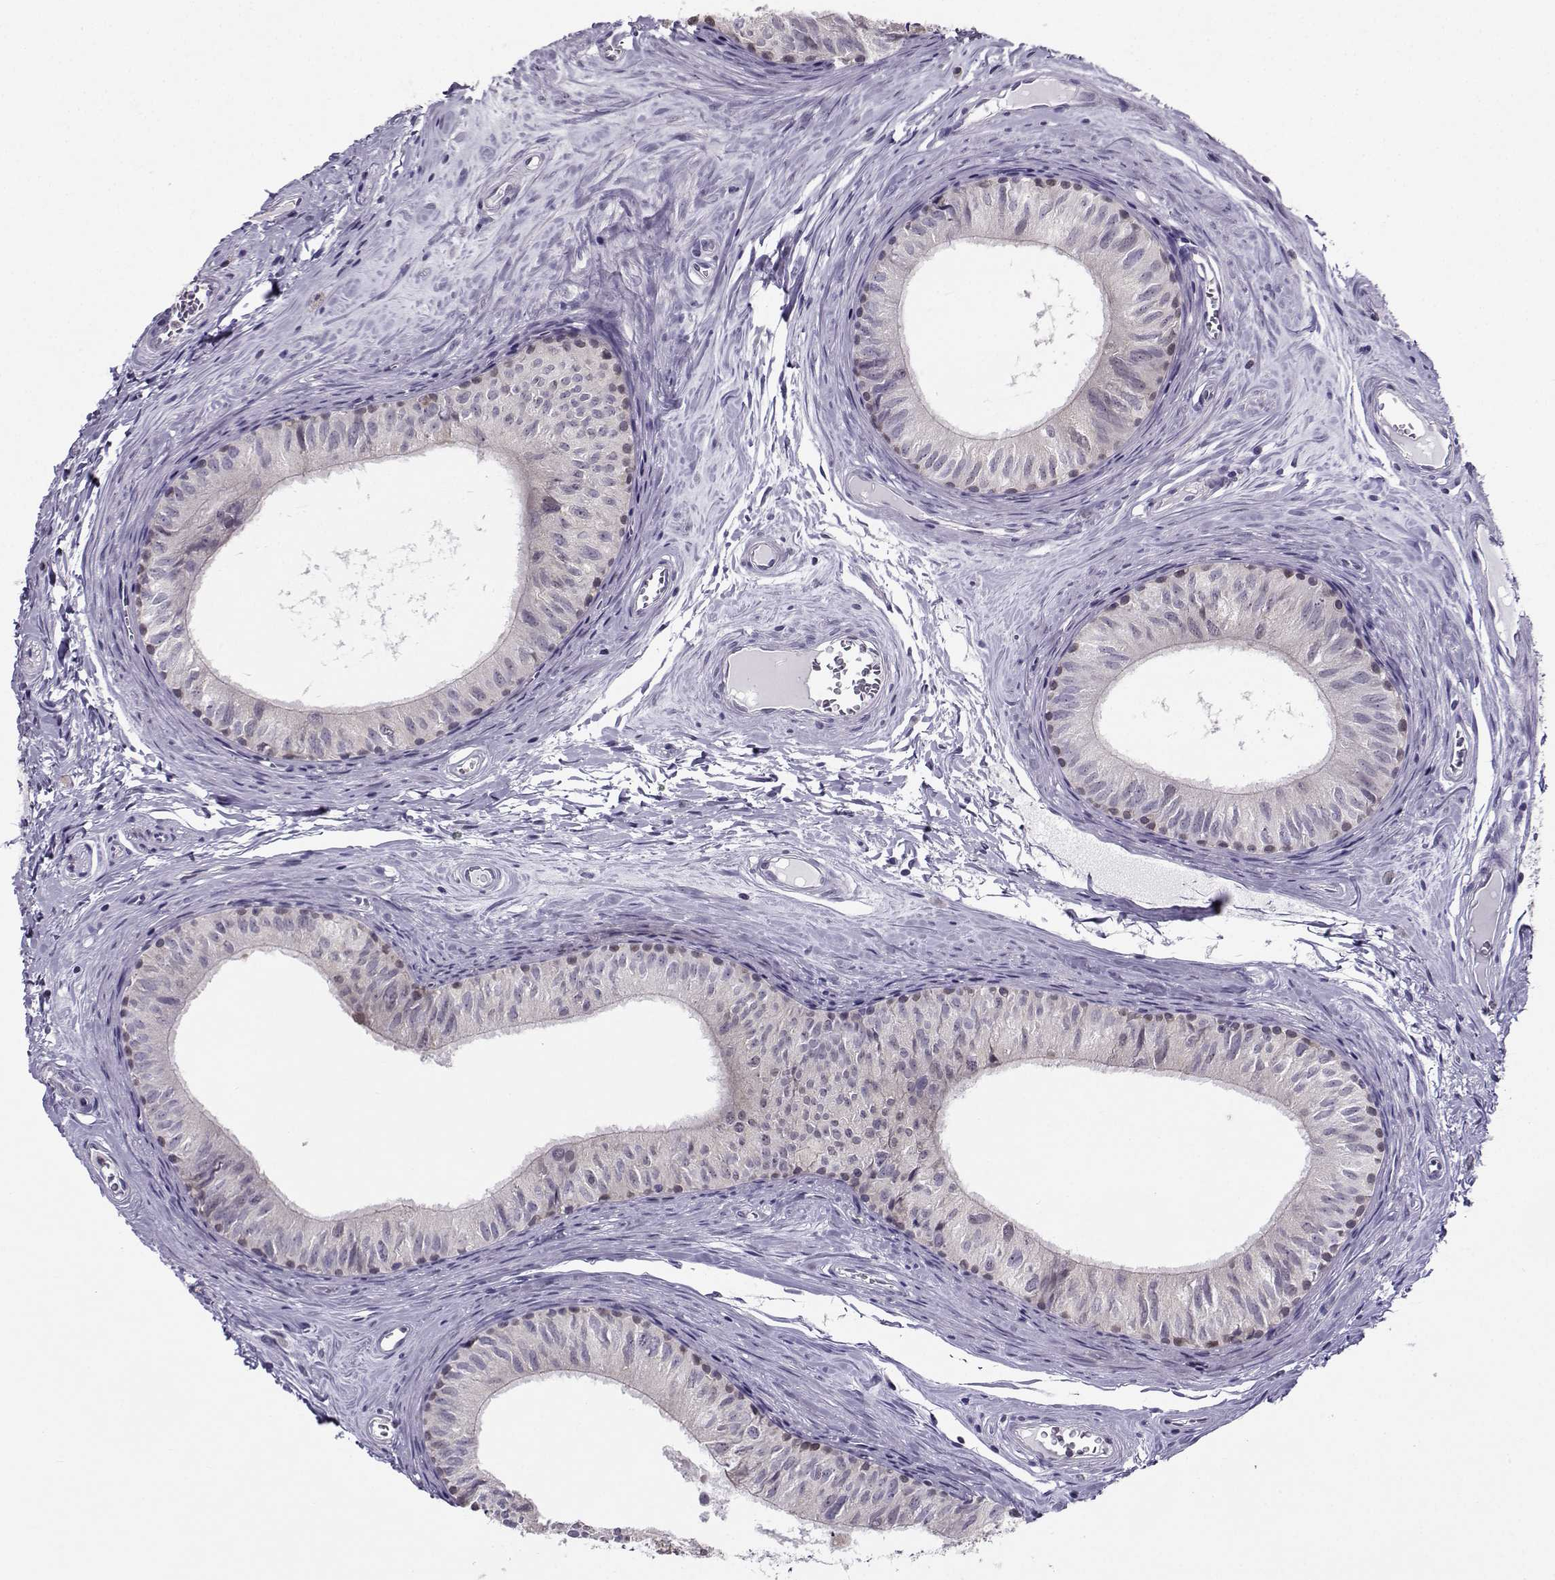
{"staining": {"intensity": "negative", "quantity": "none", "location": "none"}, "tissue": "epididymis", "cell_type": "Glandular cells", "image_type": "normal", "snomed": [{"axis": "morphology", "description": "Normal tissue, NOS"}, {"axis": "topography", "description": "Epididymis"}], "caption": "Image shows no significant protein expression in glandular cells of normal epididymis.", "gene": "PGK1", "patient": {"sex": "male", "age": 52}}